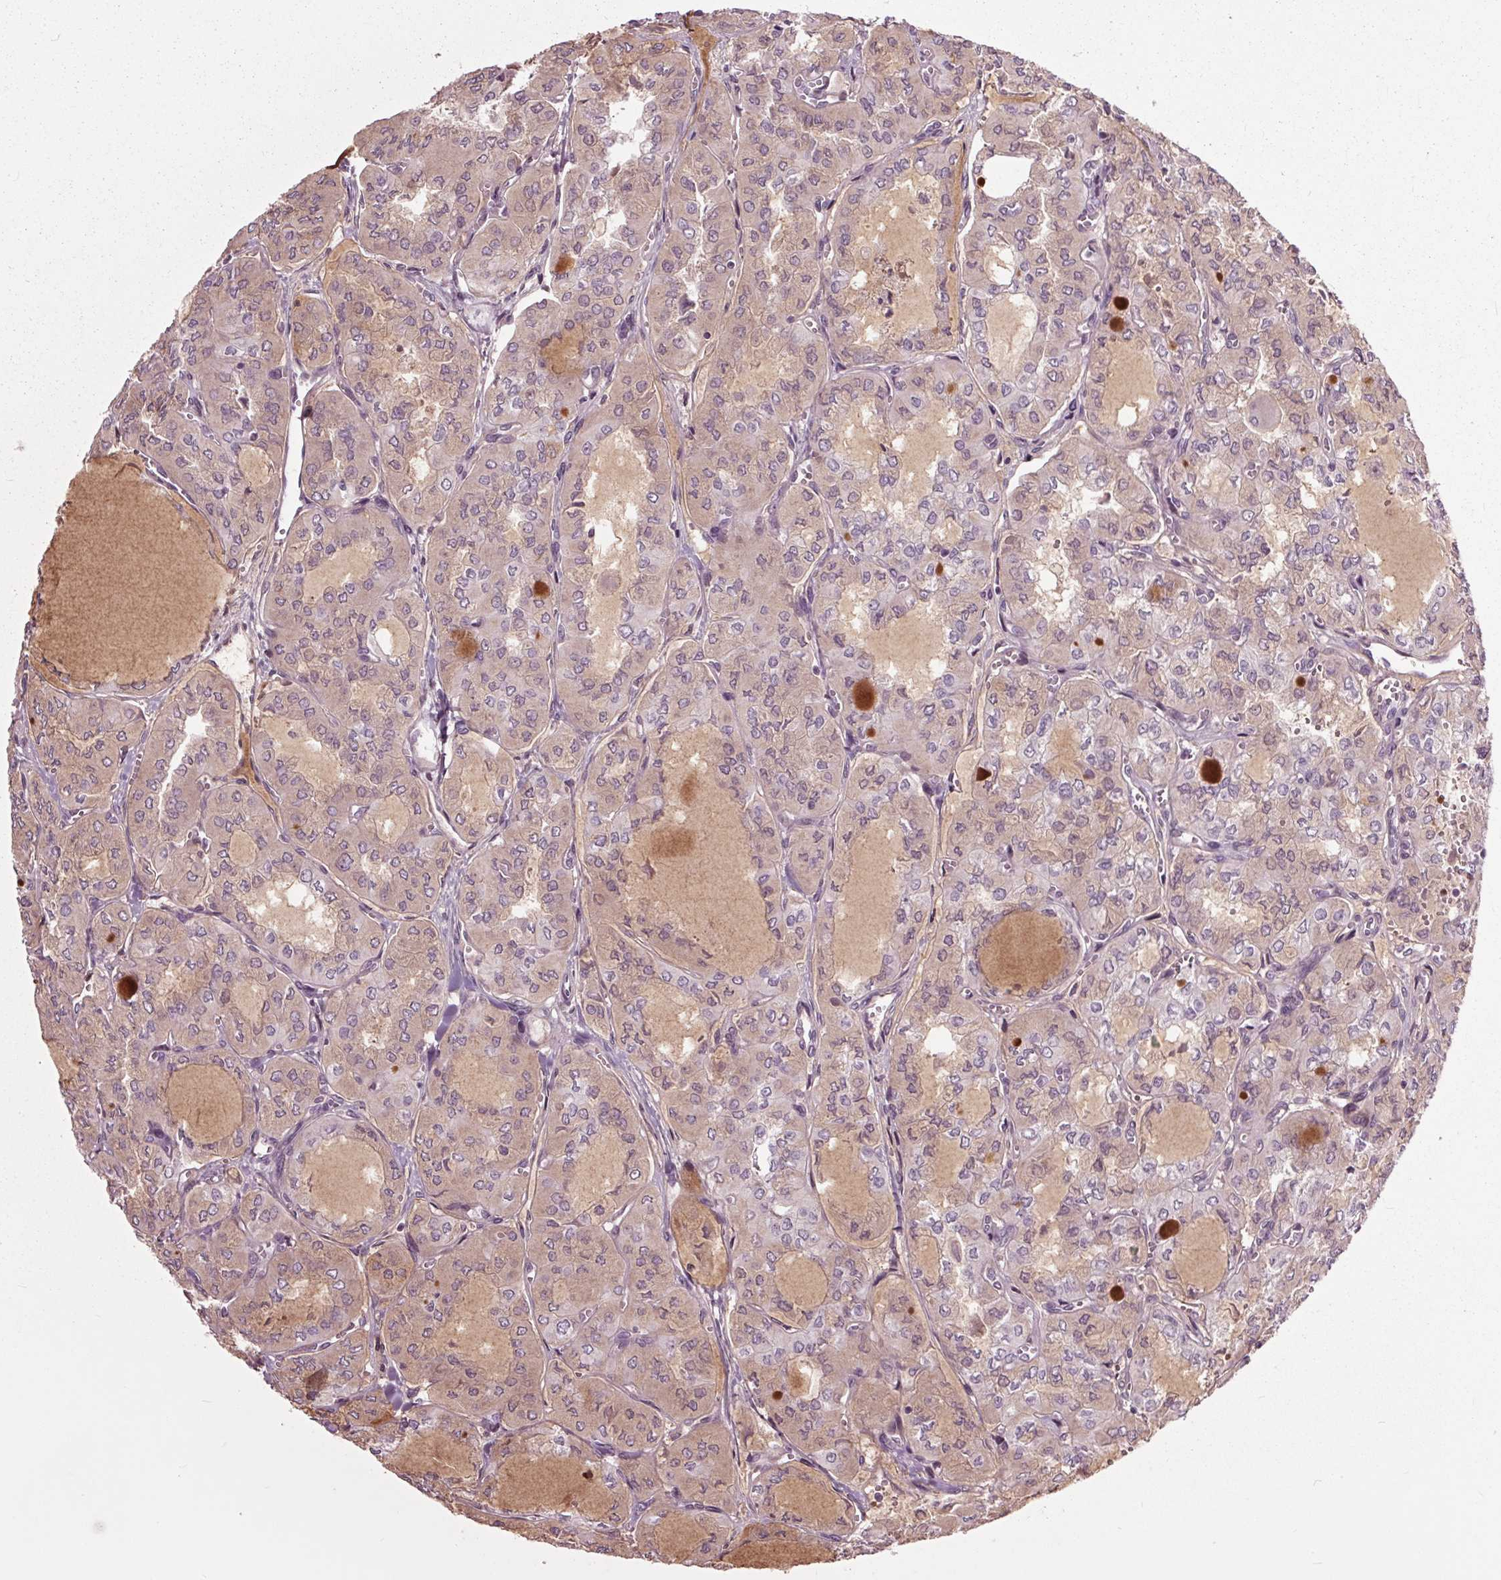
{"staining": {"intensity": "negative", "quantity": "none", "location": "none"}, "tissue": "thyroid cancer", "cell_type": "Tumor cells", "image_type": "cancer", "snomed": [{"axis": "morphology", "description": "Papillary adenocarcinoma, NOS"}, {"axis": "topography", "description": "Thyroid gland"}], "caption": "DAB immunohistochemical staining of papillary adenocarcinoma (thyroid) displays no significant positivity in tumor cells.", "gene": "HAUS5", "patient": {"sex": "male", "age": 20}}